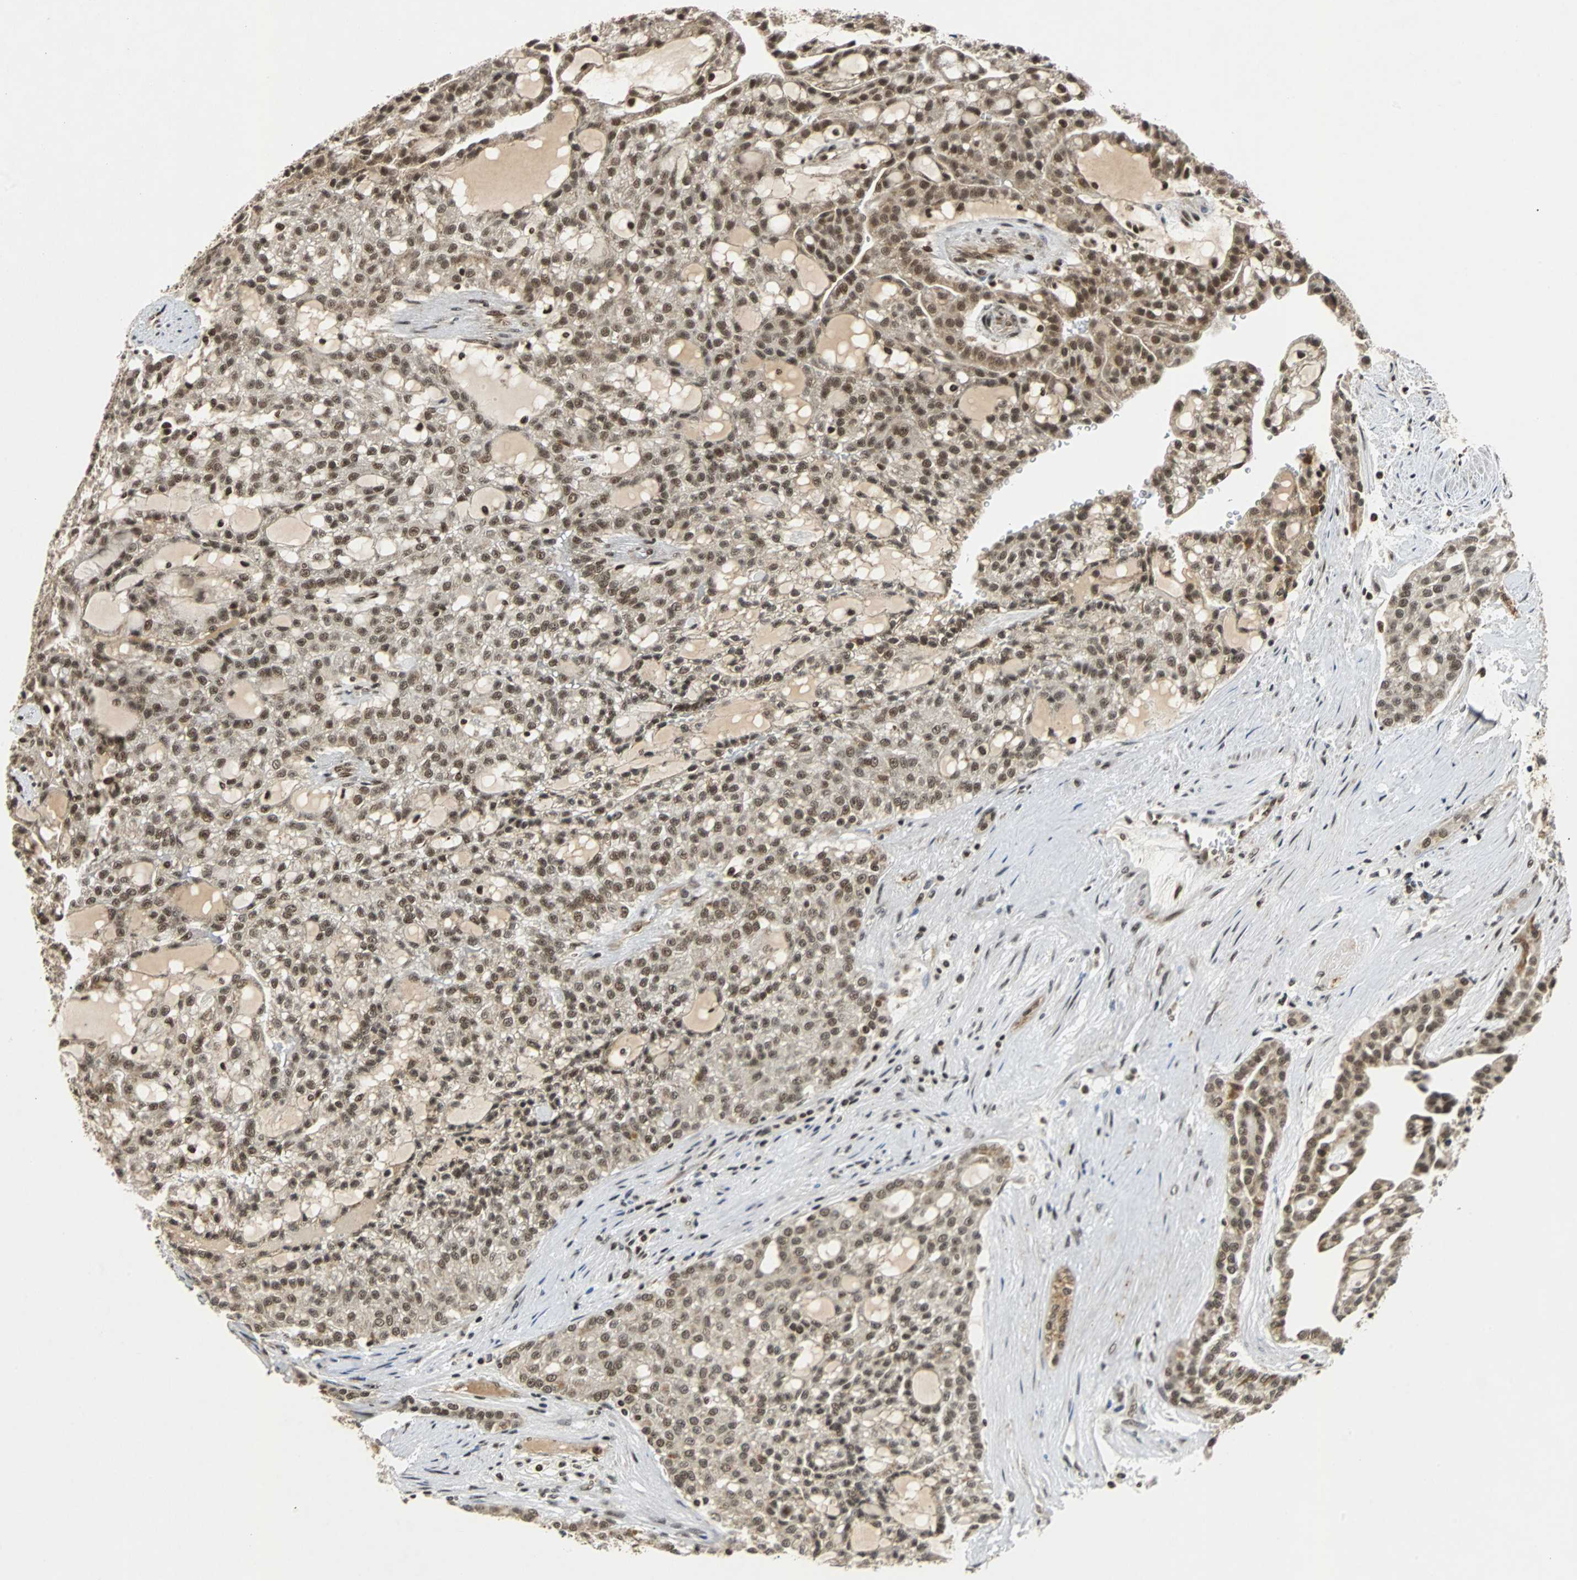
{"staining": {"intensity": "moderate", "quantity": ">75%", "location": "nuclear"}, "tissue": "renal cancer", "cell_type": "Tumor cells", "image_type": "cancer", "snomed": [{"axis": "morphology", "description": "Adenocarcinoma, NOS"}, {"axis": "topography", "description": "Kidney"}], "caption": "IHC of human renal cancer (adenocarcinoma) demonstrates medium levels of moderate nuclear expression in approximately >75% of tumor cells.", "gene": "TAF5", "patient": {"sex": "male", "age": 63}}